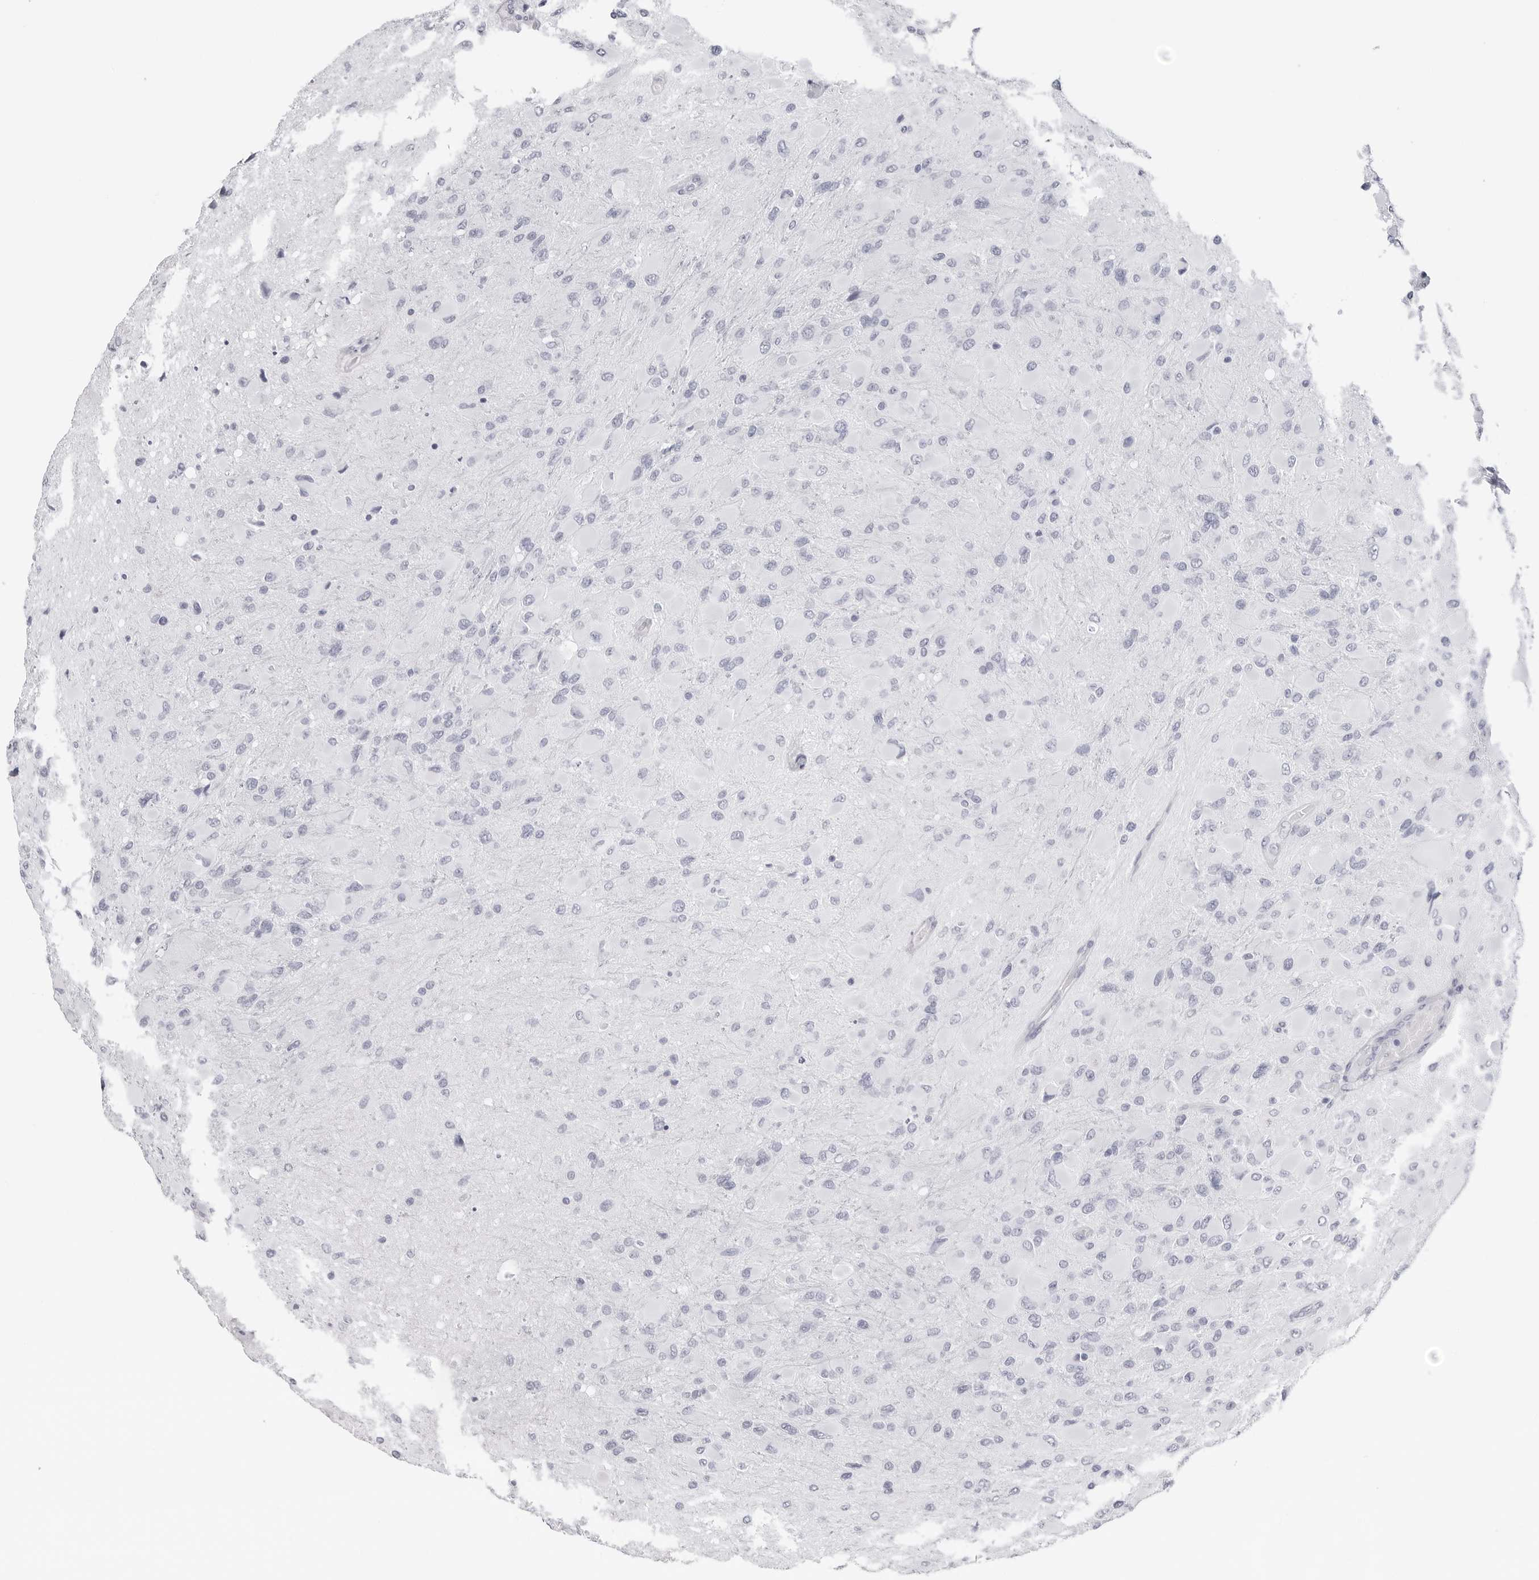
{"staining": {"intensity": "negative", "quantity": "none", "location": "none"}, "tissue": "glioma", "cell_type": "Tumor cells", "image_type": "cancer", "snomed": [{"axis": "morphology", "description": "Glioma, malignant, High grade"}, {"axis": "topography", "description": "Cerebral cortex"}], "caption": "A micrograph of malignant high-grade glioma stained for a protein shows no brown staining in tumor cells. (DAB (3,3'-diaminobenzidine) immunohistochemistry visualized using brightfield microscopy, high magnification).", "gene": "CST2", "patient": {"sex": "female", "age": 36}}